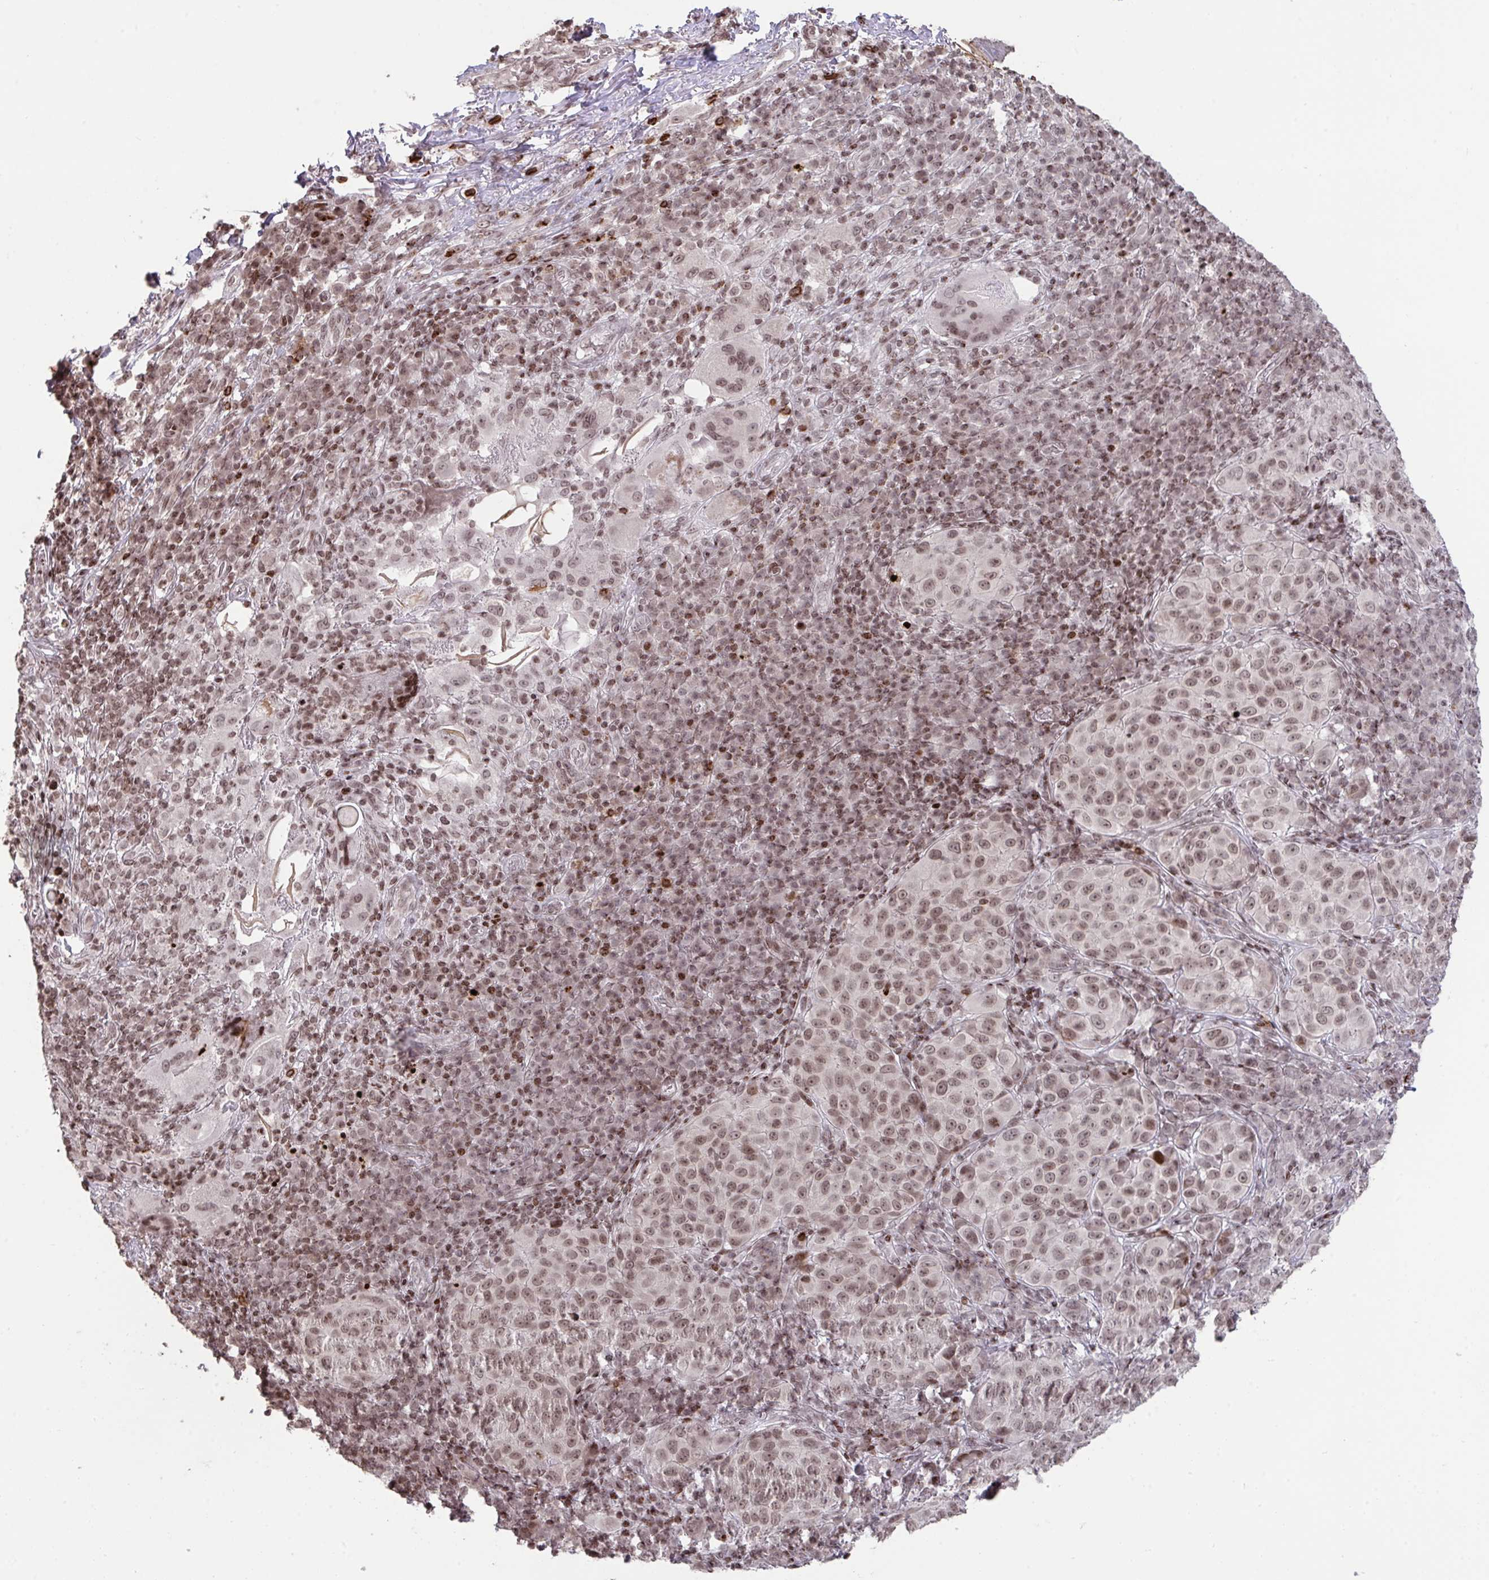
{"staining": {"intensity": "moderate", "quantity": ">75%", "location": "nuclear"}, "tissue": "melanoma", "cell_type": "Tumor cells", "image_type": "cancer", "snomed": [{"axis": "morphology", "description": "Malignant melanoma, NOS"}, {"axis": "topography", "description": "Skin"}], "caption": "Immunohistochemical staining of human melanoma demonstrates medium levels of moderate nuclear protein positivity in about >75% of tumor cells. The protein of interest is stained brown, and the nuclei are stained in blue (DAB IHC with brightfield microscopy, high magnification).", "gene": "NIP7", "patient": {"sex": "male", "age": 38}}